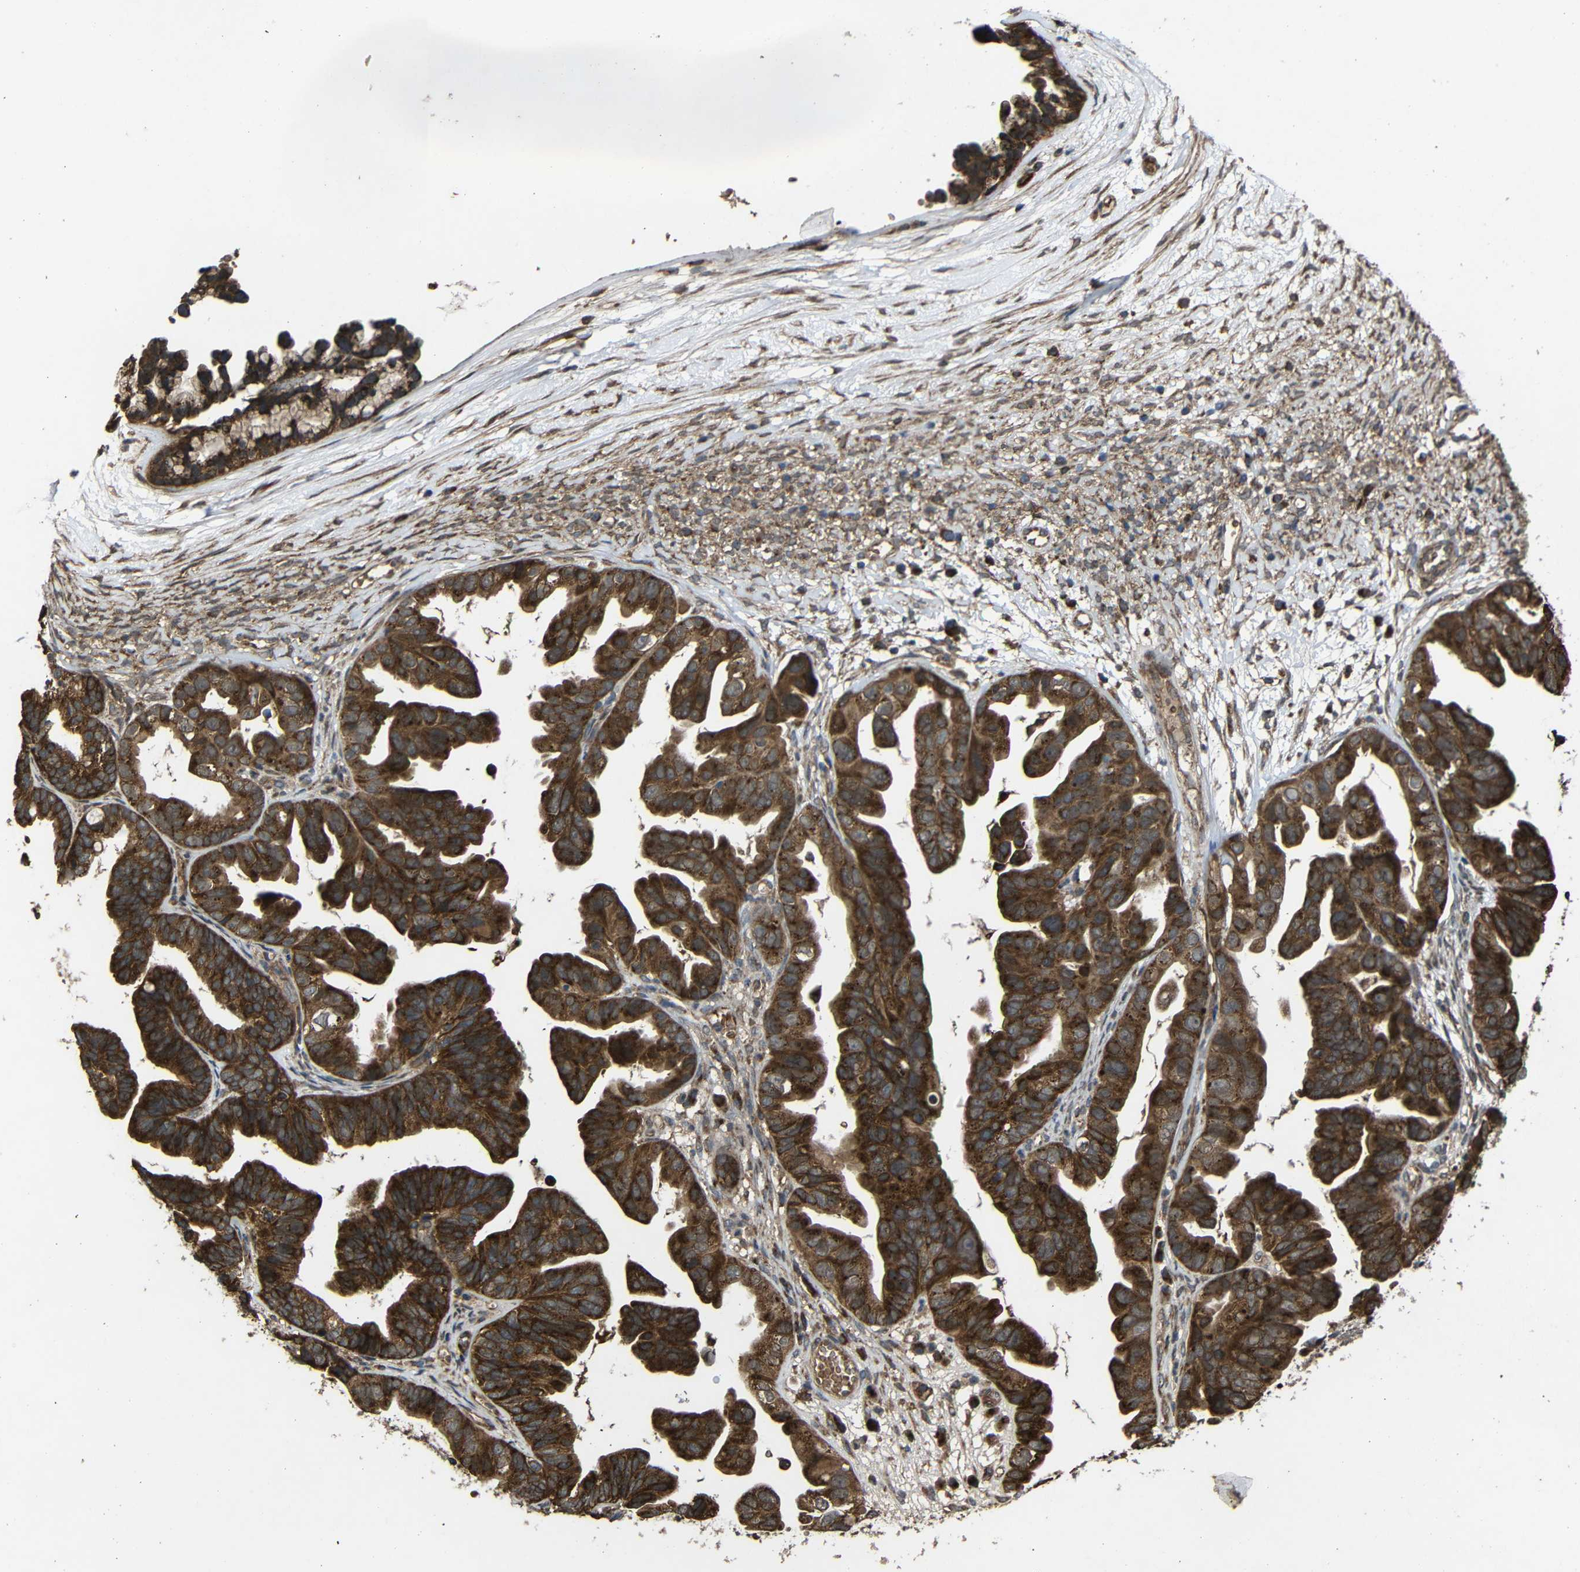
{"staining": {"intensity": "strong", "quantity": ">75%", "location": "cytoplasmic/membranous"}, "tissue": "ovarian cancer", "cell_type": "Tumor cells", "image_type": "cancer", "snomed": [{"axis": "morphology", "description": "Cystadenocarcinoma, serous, NOS"}, {"axis": "topography", "description": "Ovary"}], "caption": "Immunohistochemistry (IHC) staining of ovarian serous cystadenocarcinoma, which displays high levels of strong cytoplasmic/membranous staining in about >75% of tumor cells indicating strong cytoplasmic/membranous protein positivity. The staining was performed using DAB (brown) for protein detection and nuclei were counterstained in hematoxylin (blue).", "gene": "C1GALT1", "patient": {"sex": "female", "age": 56}}